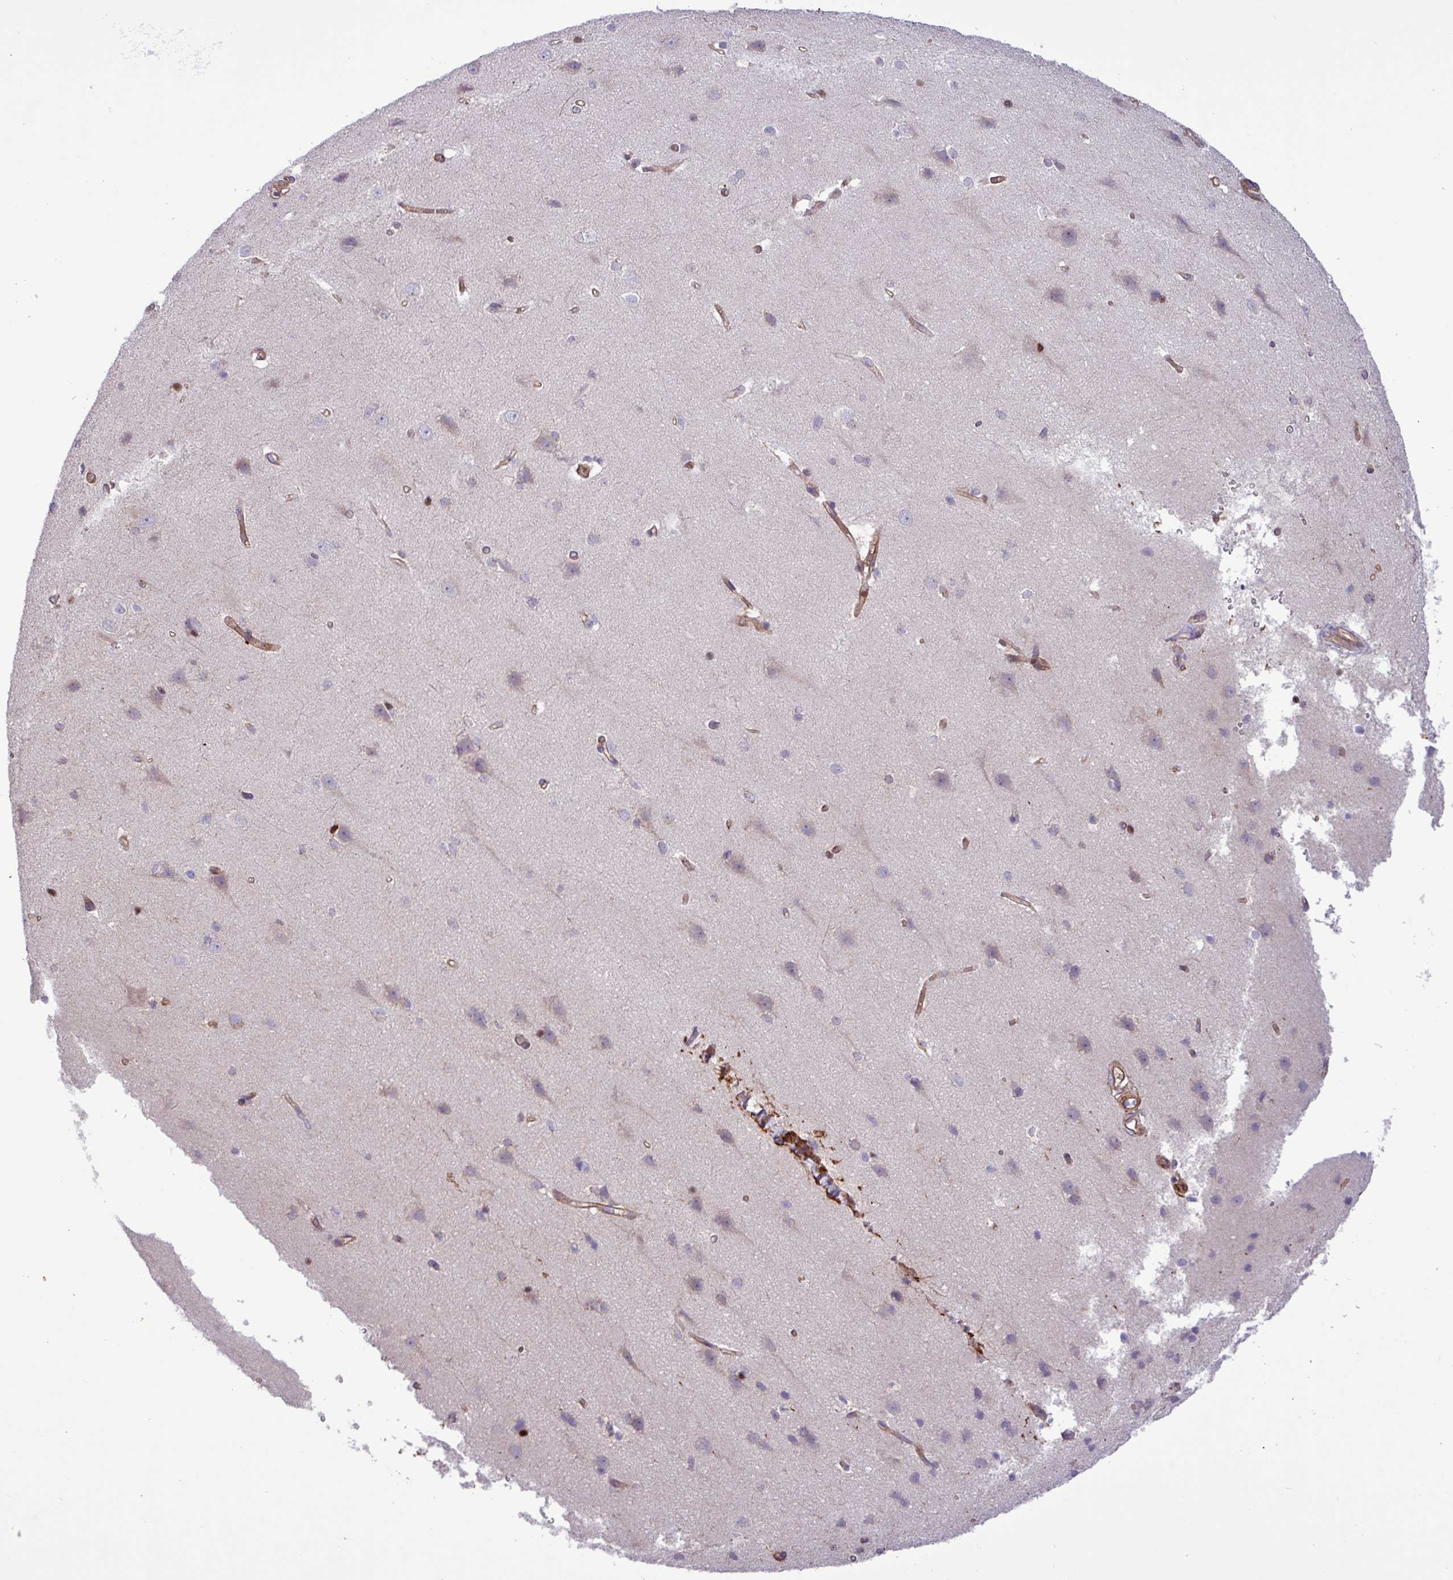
{"staining": {"intensity": "moderate", "quantity": ">75%", "location": "cytoplasmic/membranous"}, "tissue": "cerebral cortex", "cell_type": "Endothelial cells", "image_type": "normal", "snomed": [{"axis": "morphology", "description": "Normal tissue, NOS"}, {"axis": "topography", "description": "Cerebral cortex"}], "caption": "An immunohistochemistry micrograph of normal tissue is shown. Protein staining in brown highlights moderate cytoplasmic/membranous positivity in cerebral cortex within endothelial cells. (brown staining indicates protein expression, while blue staining denotes nuclei).", "gene": "CNTRL", "patient": {"sex": "male", "age": 37}}